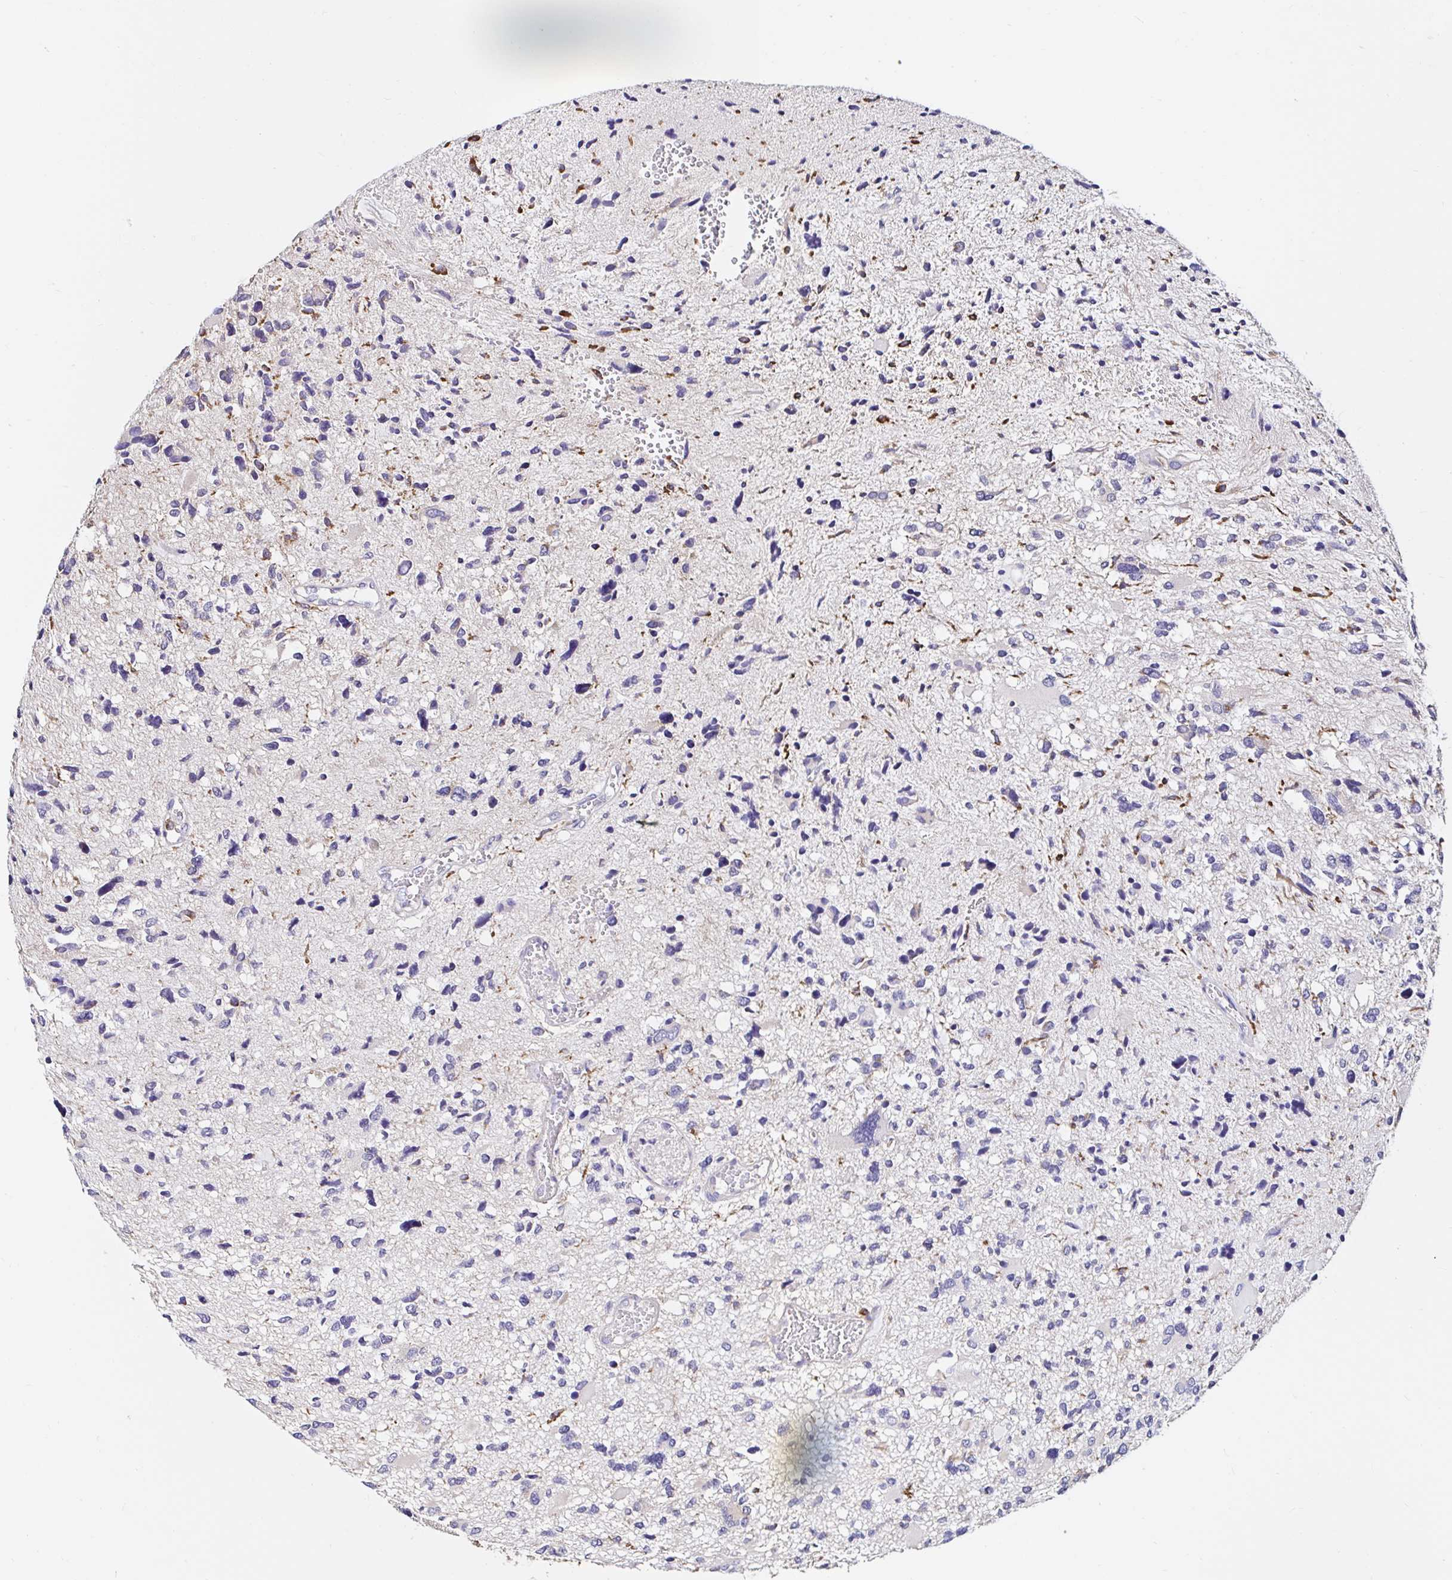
{"staining": {"intensity": "negative", "quantity": "none", "location": "none"}, "tissue": "glioma", "cell_type": "Tumor cells", "image_type": "cancer", "snomed": [{"axis": "morphology", "description": "Glioma, malignant, High grade"}, {"axis": "topography", "description": "Brain"}], "caption": "Image shows no protein positivity in tumor cells of glioma tissue.", "gene": "MSR1", "patient": {"sex": "female", "age": 11}}